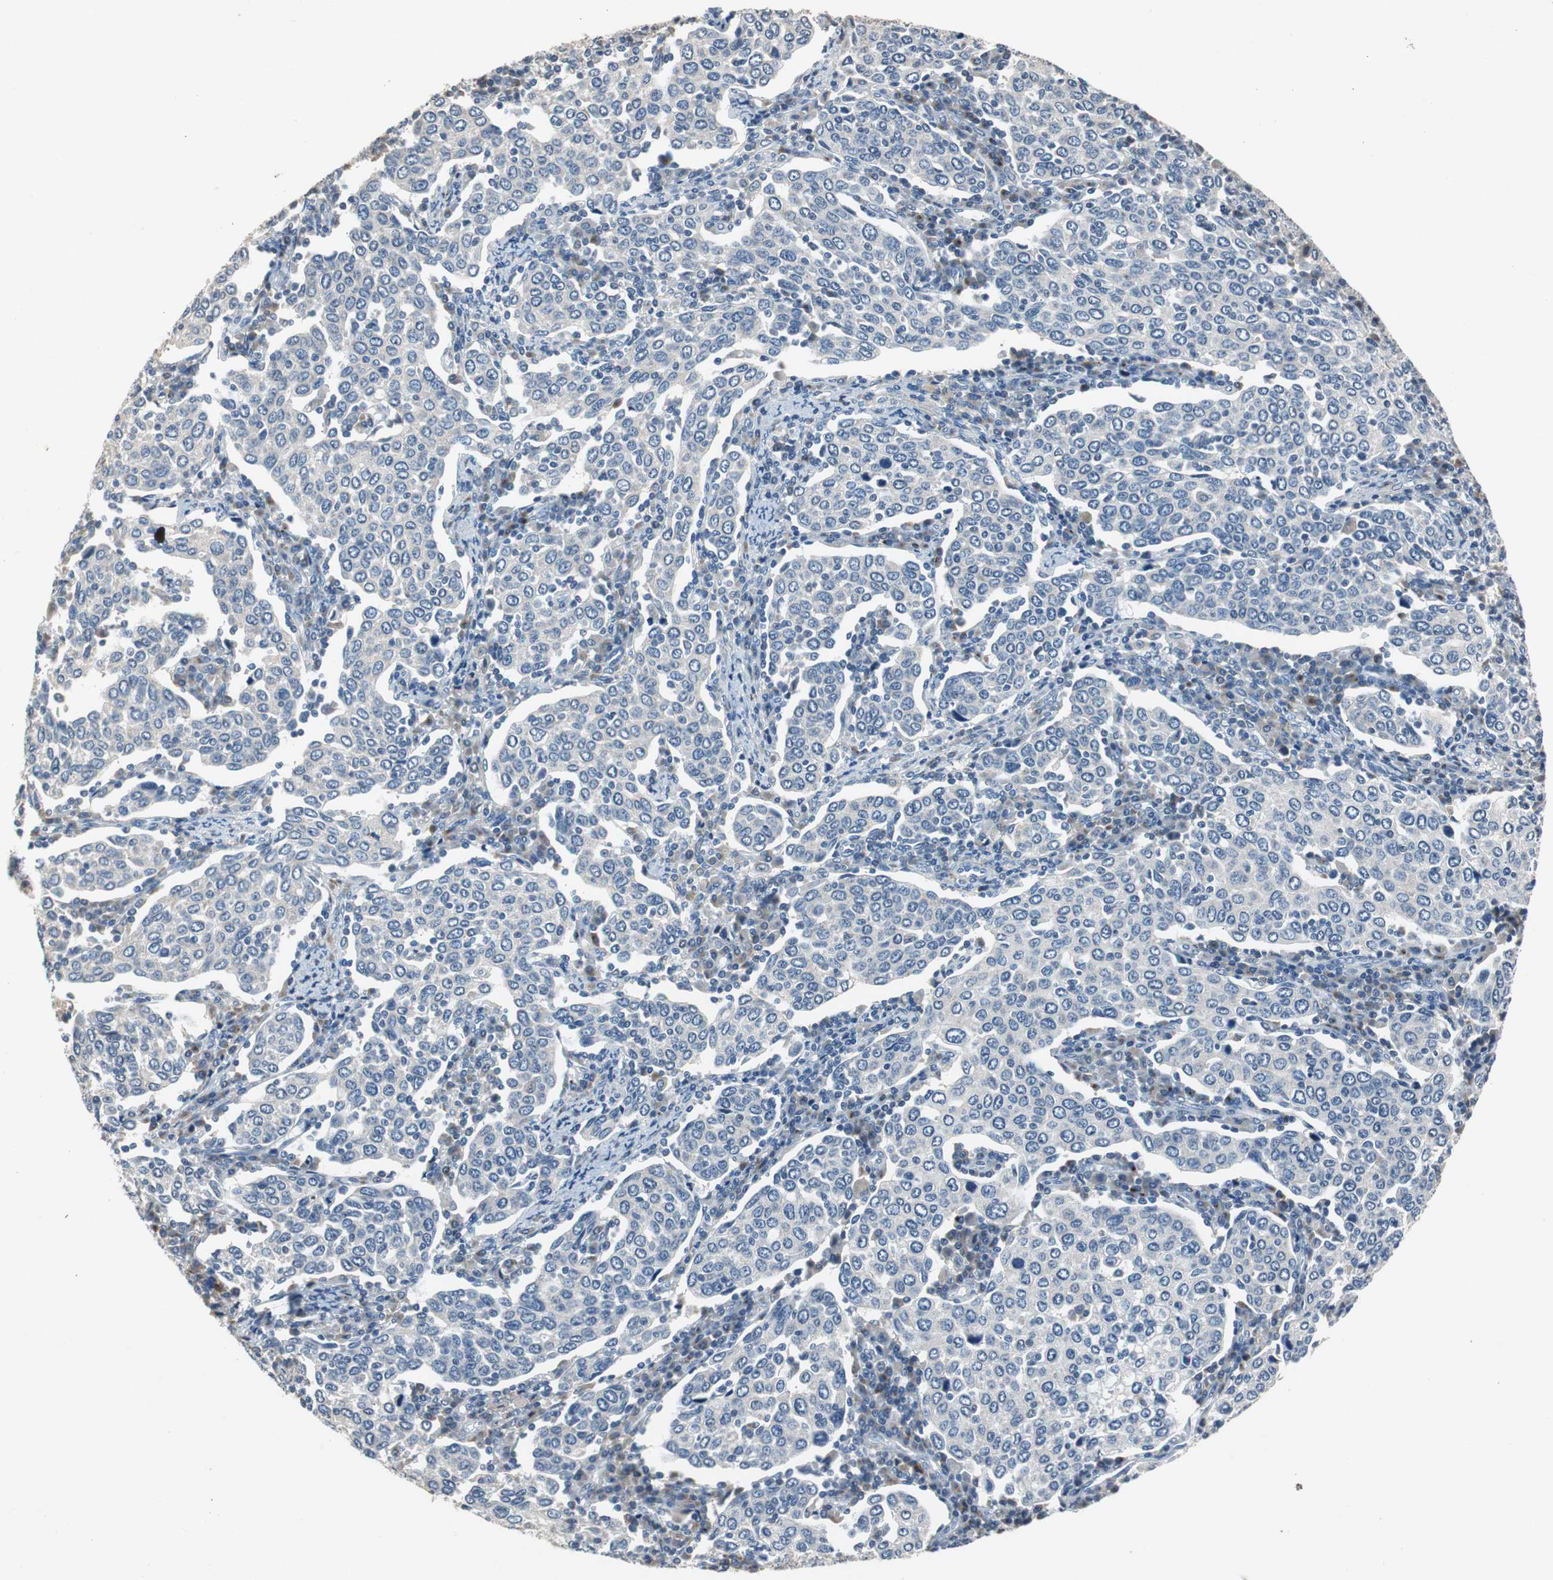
{"staining": {"intensity": "negative", "quantity": "none", "location": "none"}, "tissue": "cervical cancer", "cell_type": "Tumor cells", "image_type": "cancer", "snomed": [{"axis": "morphology", "description": "Squamous cell carcinoma, NOS"}, {"axis": "topography", "description": "Cervix"}], "caption": "Immunohistochemistry micrograph of neoplastic tissue: squamous cell carcinoma (cervical) stained with DAB displays no significant protein expression in tumor cells.", "gene": "PCYT1B", "patient": {"sex": "female", "age": 40}}